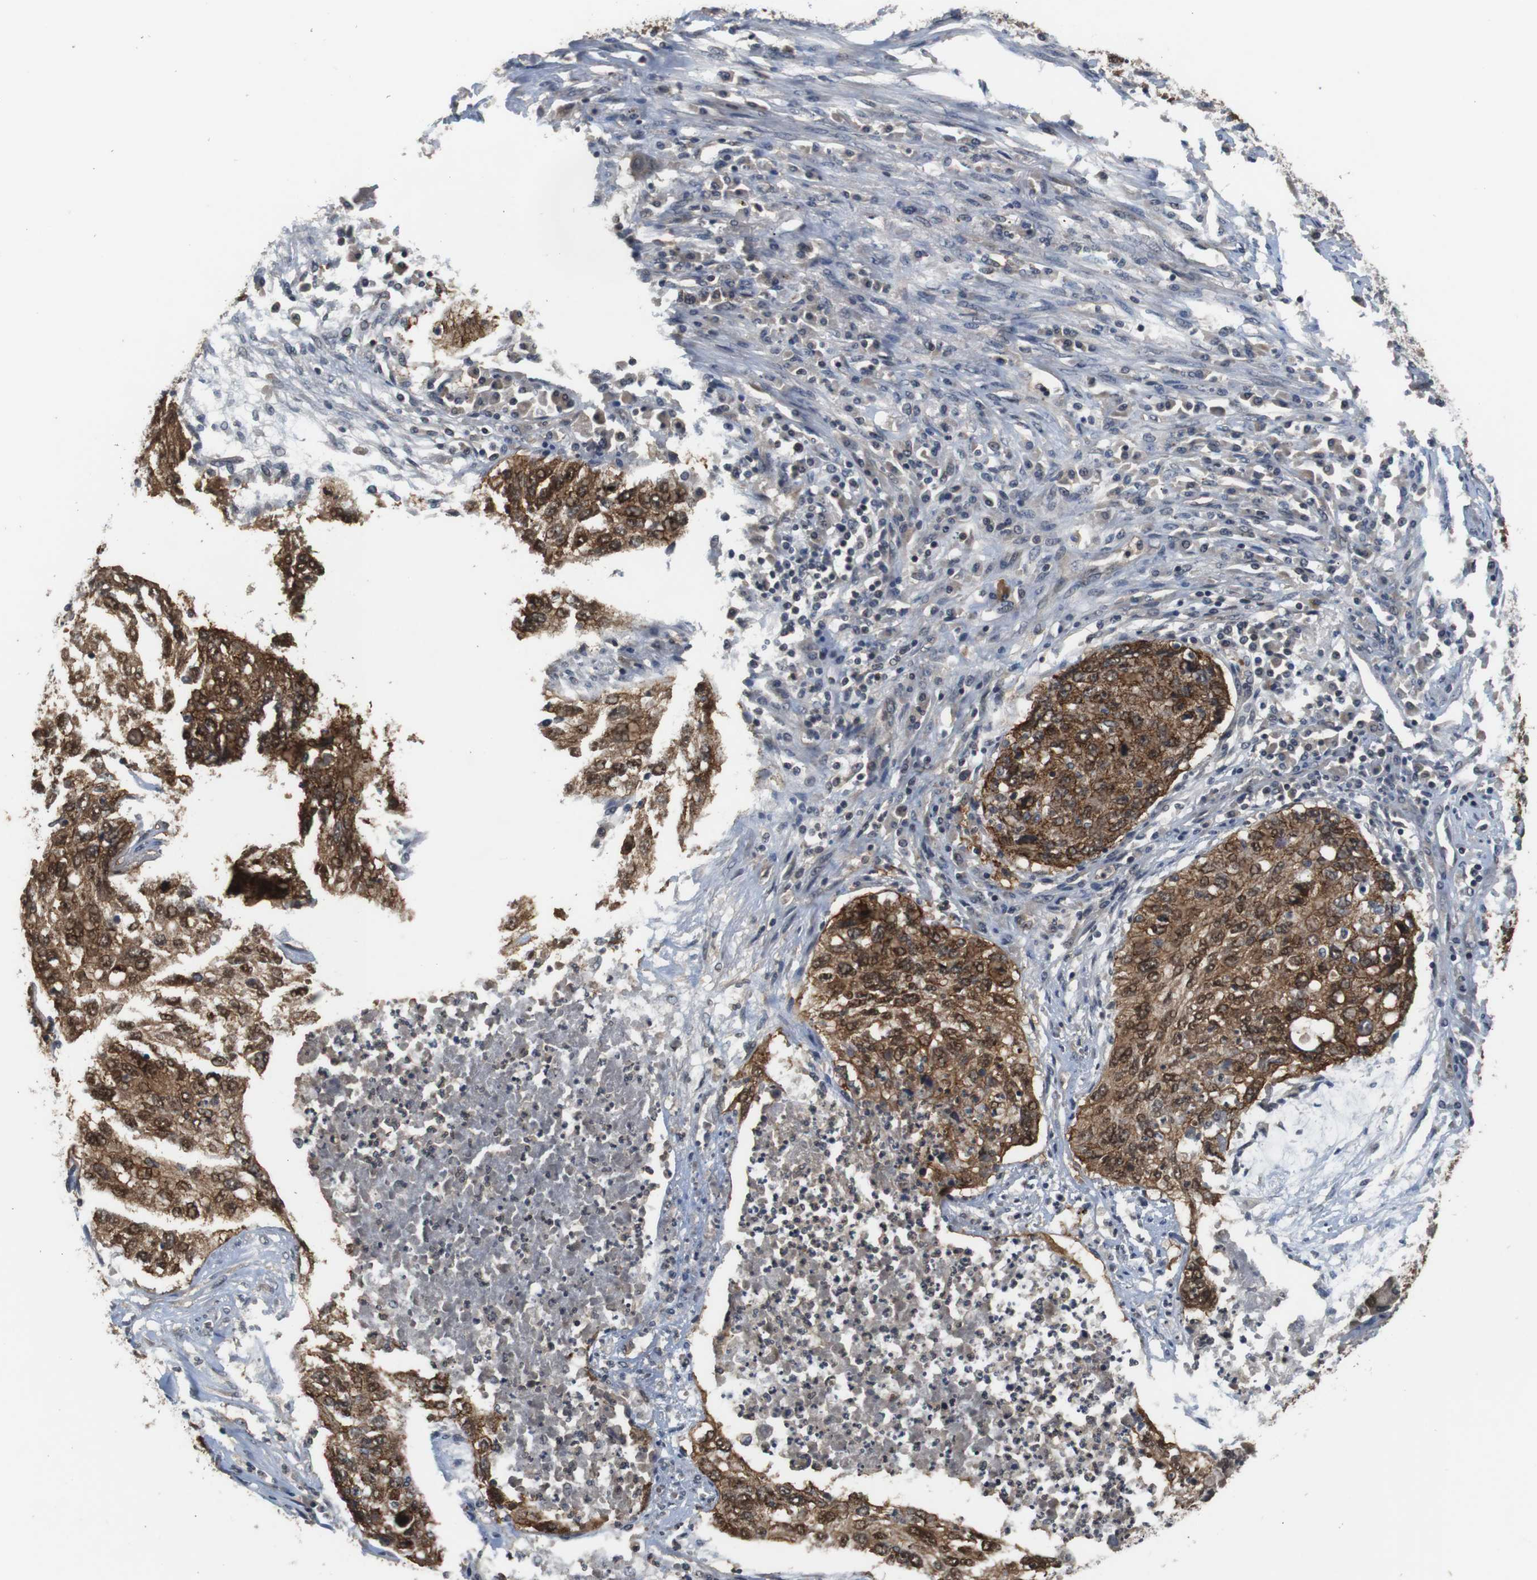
{"staining": {"intensity": "strong", "quantity": ">75%", "location": "cytoplasmic/membranous,nuclear"}, "tissue": "lung cancer", "cell_type": "Tumor cells", "image_type": "cancer", "snomed": [{"axis": "morphology", "description": "Squamous cell carcinoma, NOS"}, {"axis": "topography", "description": "Lung"}], "caption": "Tumor cells reveal strong cytoplasmic/membranous and nuclear positivity in about >75% of cells in lung cancer (squamous cell carcinoma).", "gene": "FADD", "patient": {"sex": "female", "age": 63}}